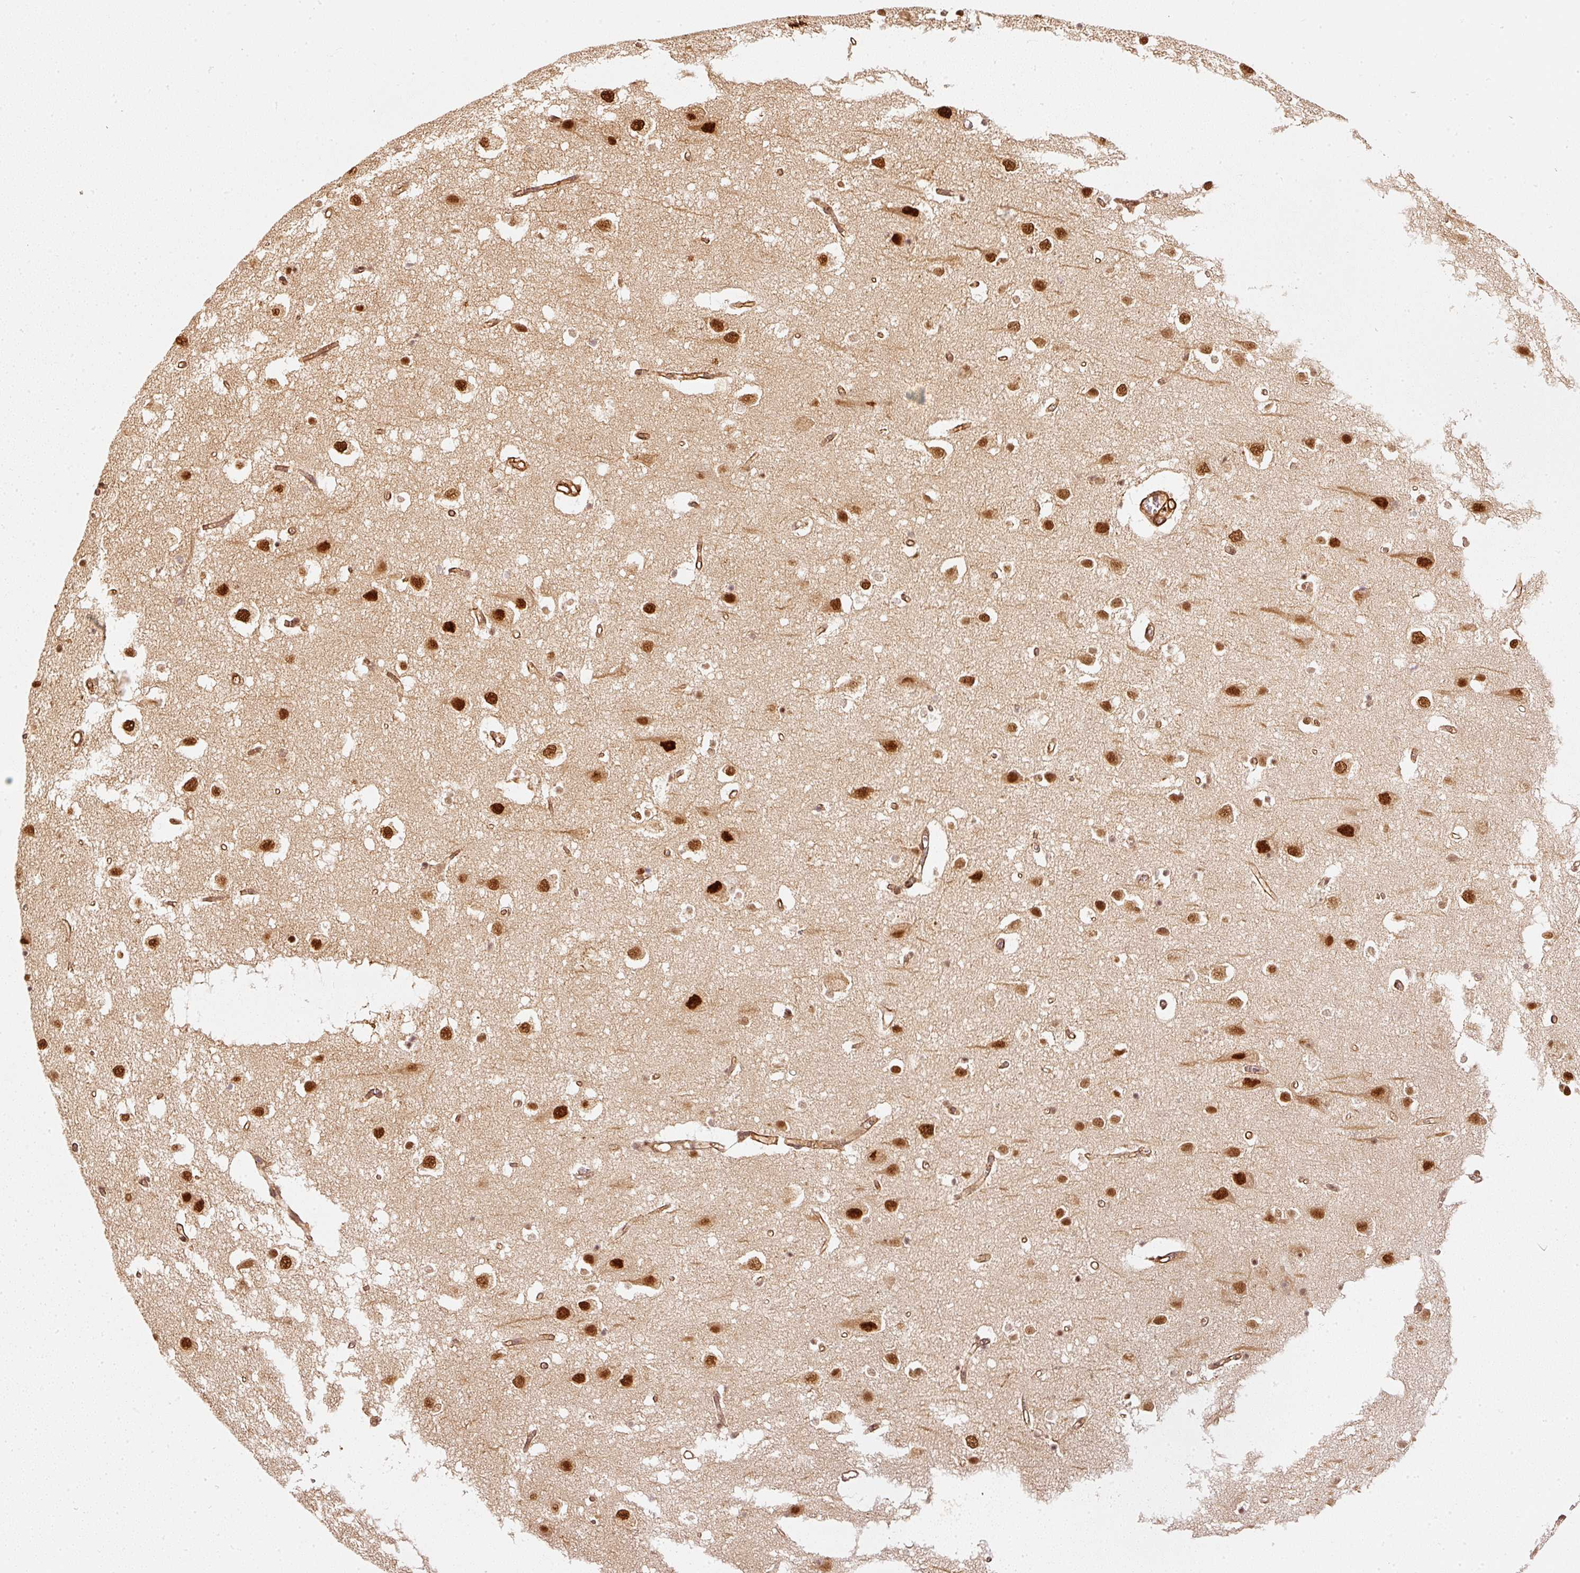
{"staining": {"intensity": "strong", "quantity": ">75%", "location": "nuclear"}, "tissue": "cerebral cortex", "cell_type": "Endothelial cells", "image_type": "normal", "snomed": [{"axis": "morphology", "description": "Normal tissue, NOS"}, {"axis": "topography", "description": "Cerebral cortex"}], "caption": "Immunohistochemistry (IHC) photomicrograph of unremarkable cerebral cortex: cerebral cortex stained using immunohistochemistry (IHC) demonstrates high levels of strong protein expression localized specifically in the nuclear of endothelial cells, appearing as a nuclear brown color.", "gene": "PSMD1", "patient": {"sex": "male", "age": 70}}